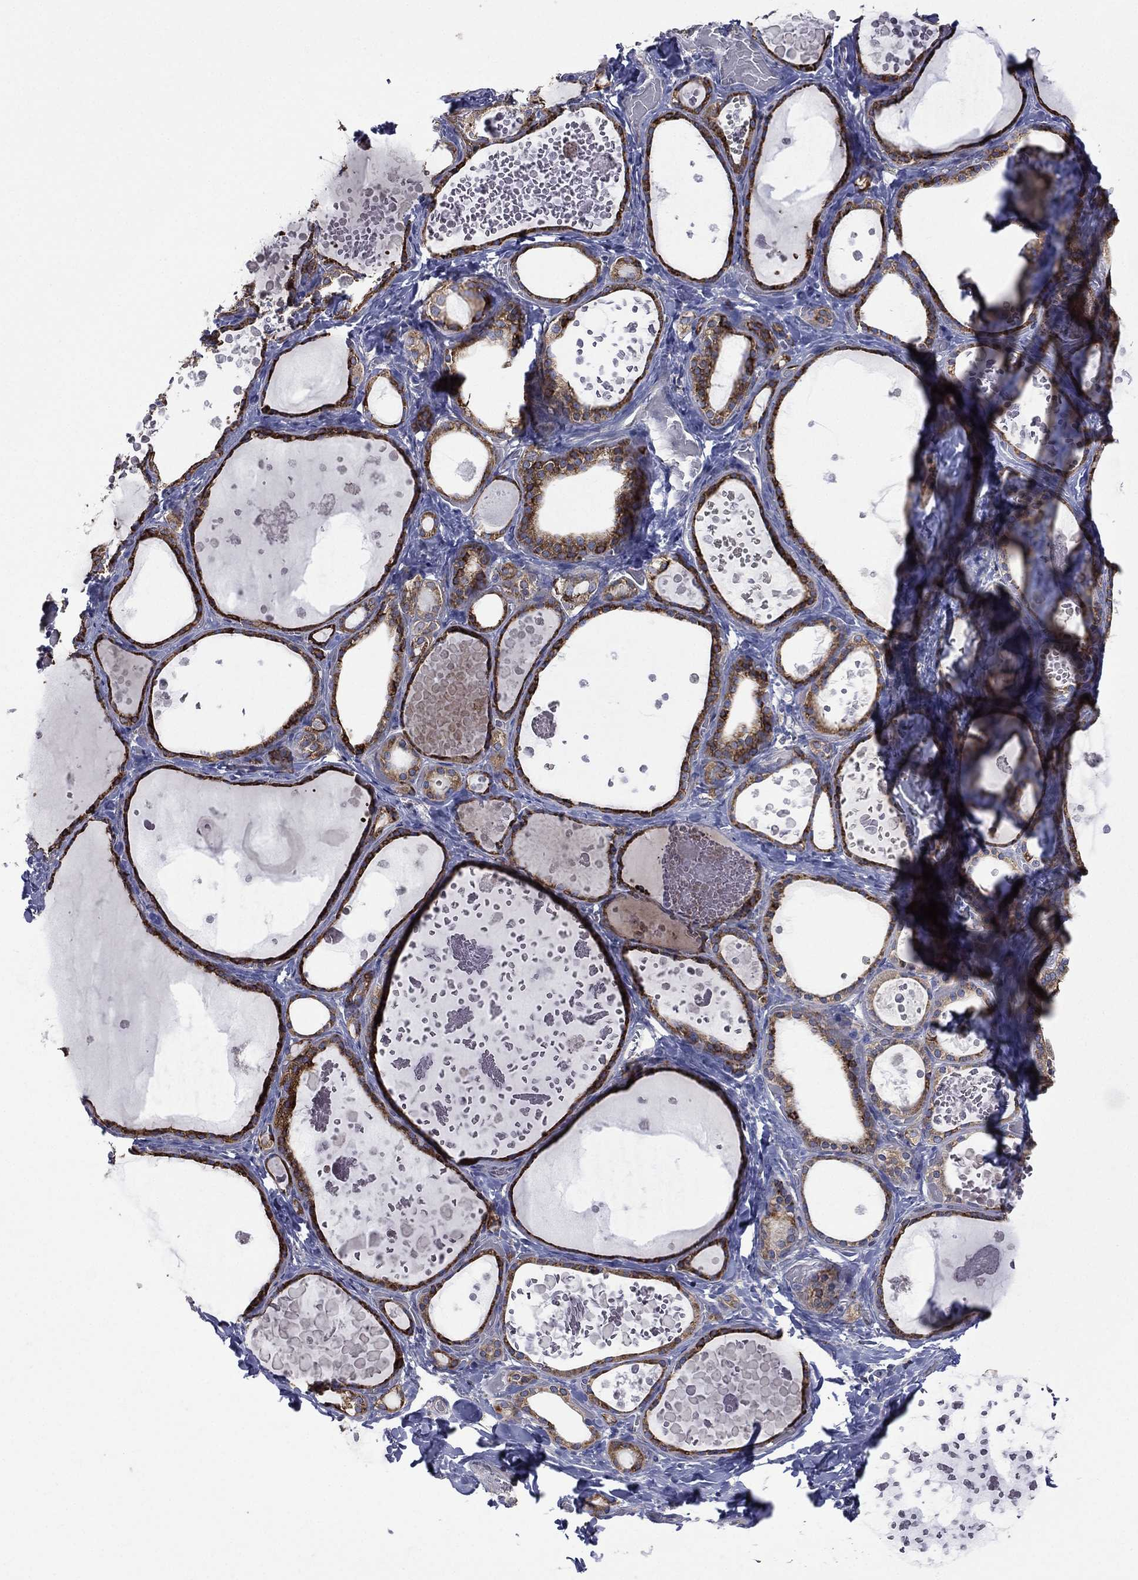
{"staining": {"intensity": "strong", "quantity": ">75%", "location": "cytoplasmic/membranous"}, "tissue": "thyroid gland", "cell_type": "Glandular cells", "image_type": "normal", "snomed": [{"axis": "morphology", "description": "Normal tissue, NOS"}, {"axis": "topography", "description": "Thyroid gland"}], "caption": "The photomicrograph shows a brown stain indicating the presence of a protein in the cytoplasmic/membranous of glandular cells in thyroid gland.", "gene": "C20orf96", "patient": {"sex": "female", "age": 56}}